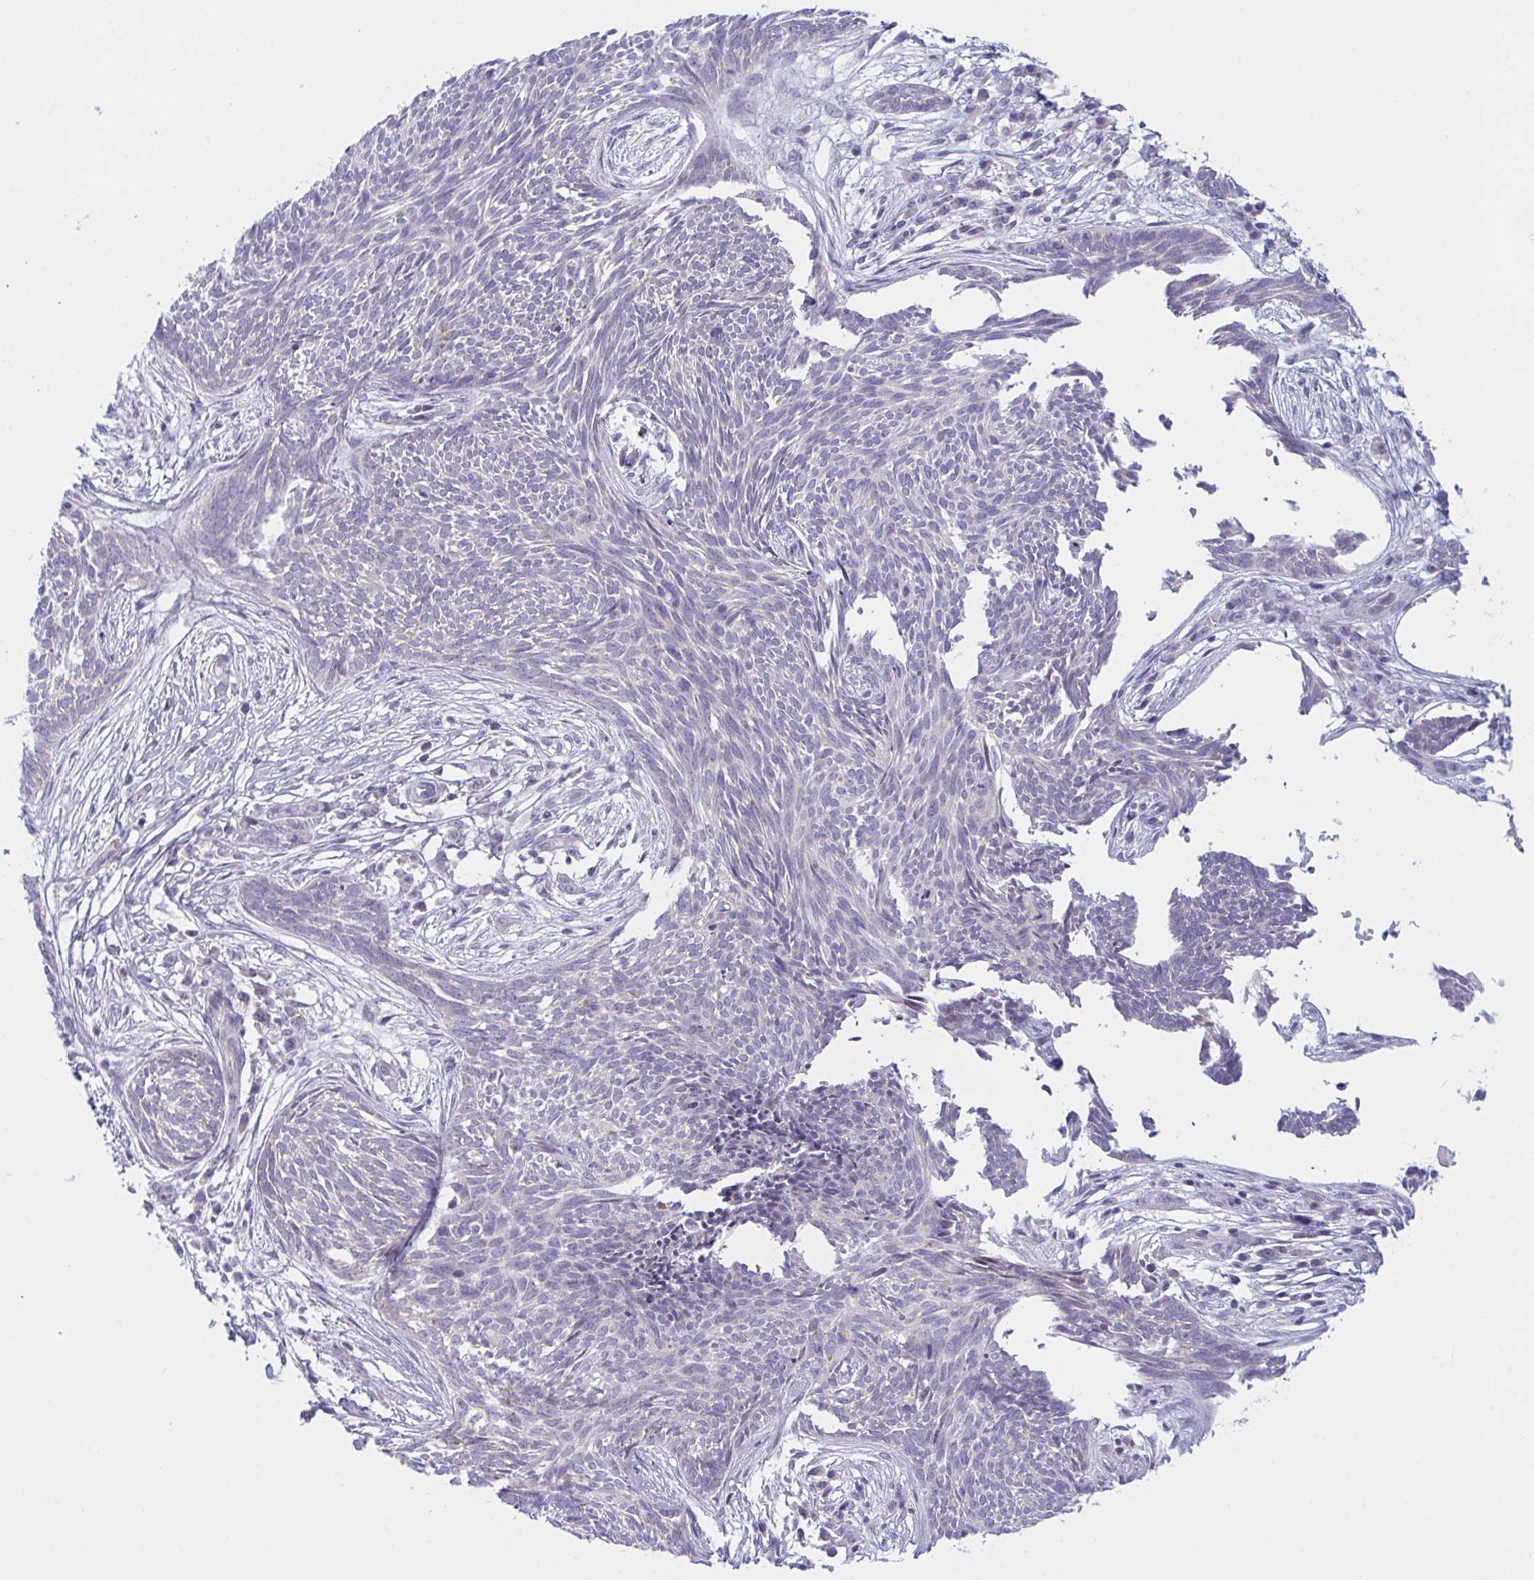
{"staining": {"intensity": "negative", "quantity": "none", "location": "none"}, "tissue": "skin cancer", "cell_type": "Tumor cells", "image_type": "cancer", "snomed": [{"axis": "morphology", "description": "Basal cell carcinoma"}, {"axis": "topography", "description": "Skin"}, {"axis": "topography", "description": "Skin, foot"}], "caption": "IHC micrograph of basal cell carcinoma (skin) stained for a protein (brown), which shows no staining in tumor cells.", "gene": "NAA30", "patient": {"sex": "female", "age": 86}}